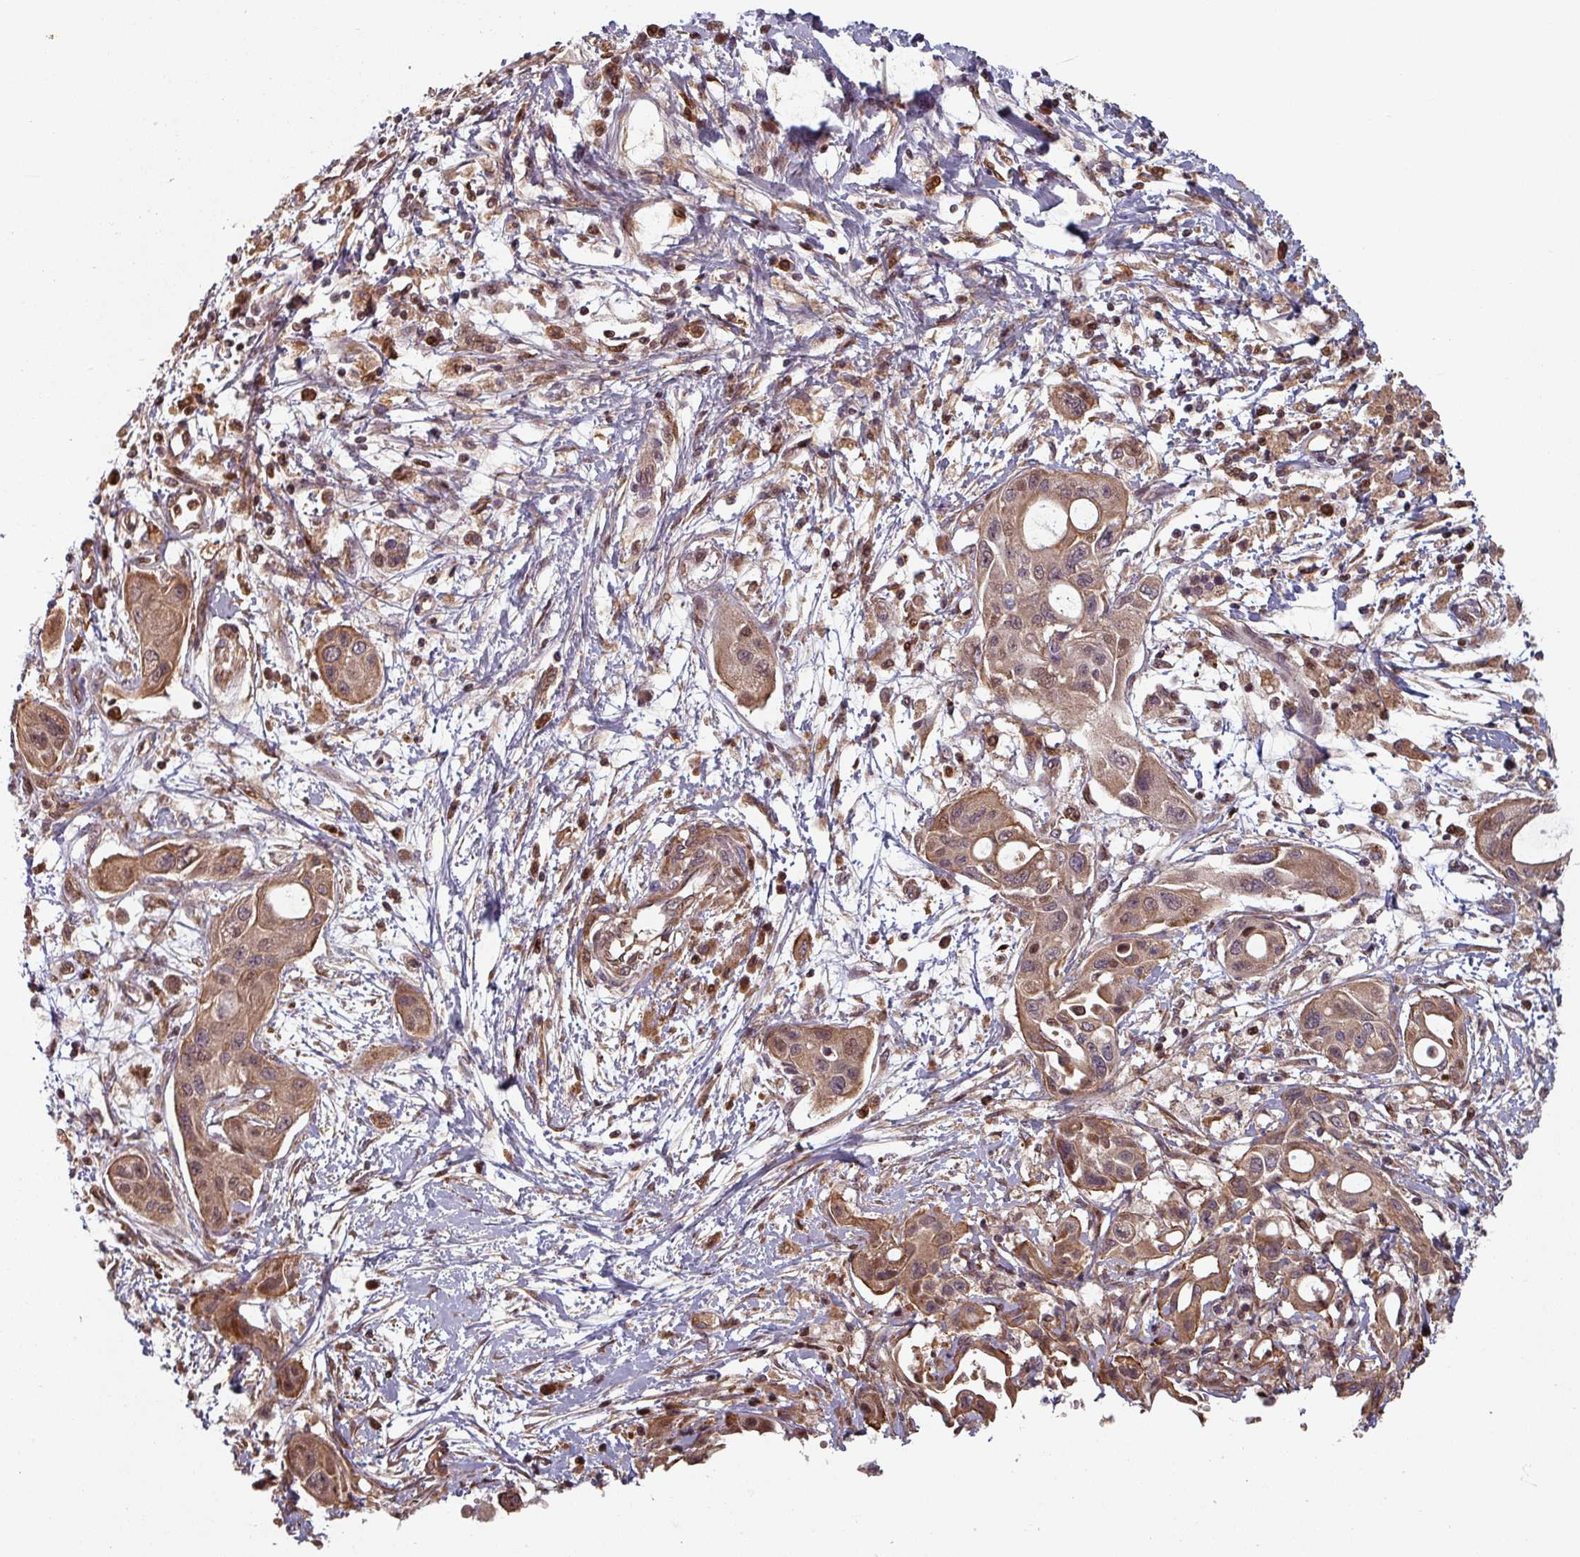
{"staining": {"intensity": "moderate", "quantity": ">75%", "location": "cytoplasmic/membranous,nuclear"}, "tissue": "pancreatic cancer", "cell_type": "Tumor cells", "image_type": "cancer", "snomed": [{"axis": "morphology", "description": "Adenocarcinoma, NOS"}, {"axis": "topography", "description": "Pancreas"}], "caption": "Immunohistochemical staining of human pancreatic cancer (adenocarcinoma) exhibits moderate cytoplasmic/membranous and nuclear protein positivity in approximately >75% of tumor cells. (brown staining indicates protein expression, while blue staining denotes nuclei).", "gene": "EID1", "patient": {"sex": "male", "age": 68}}